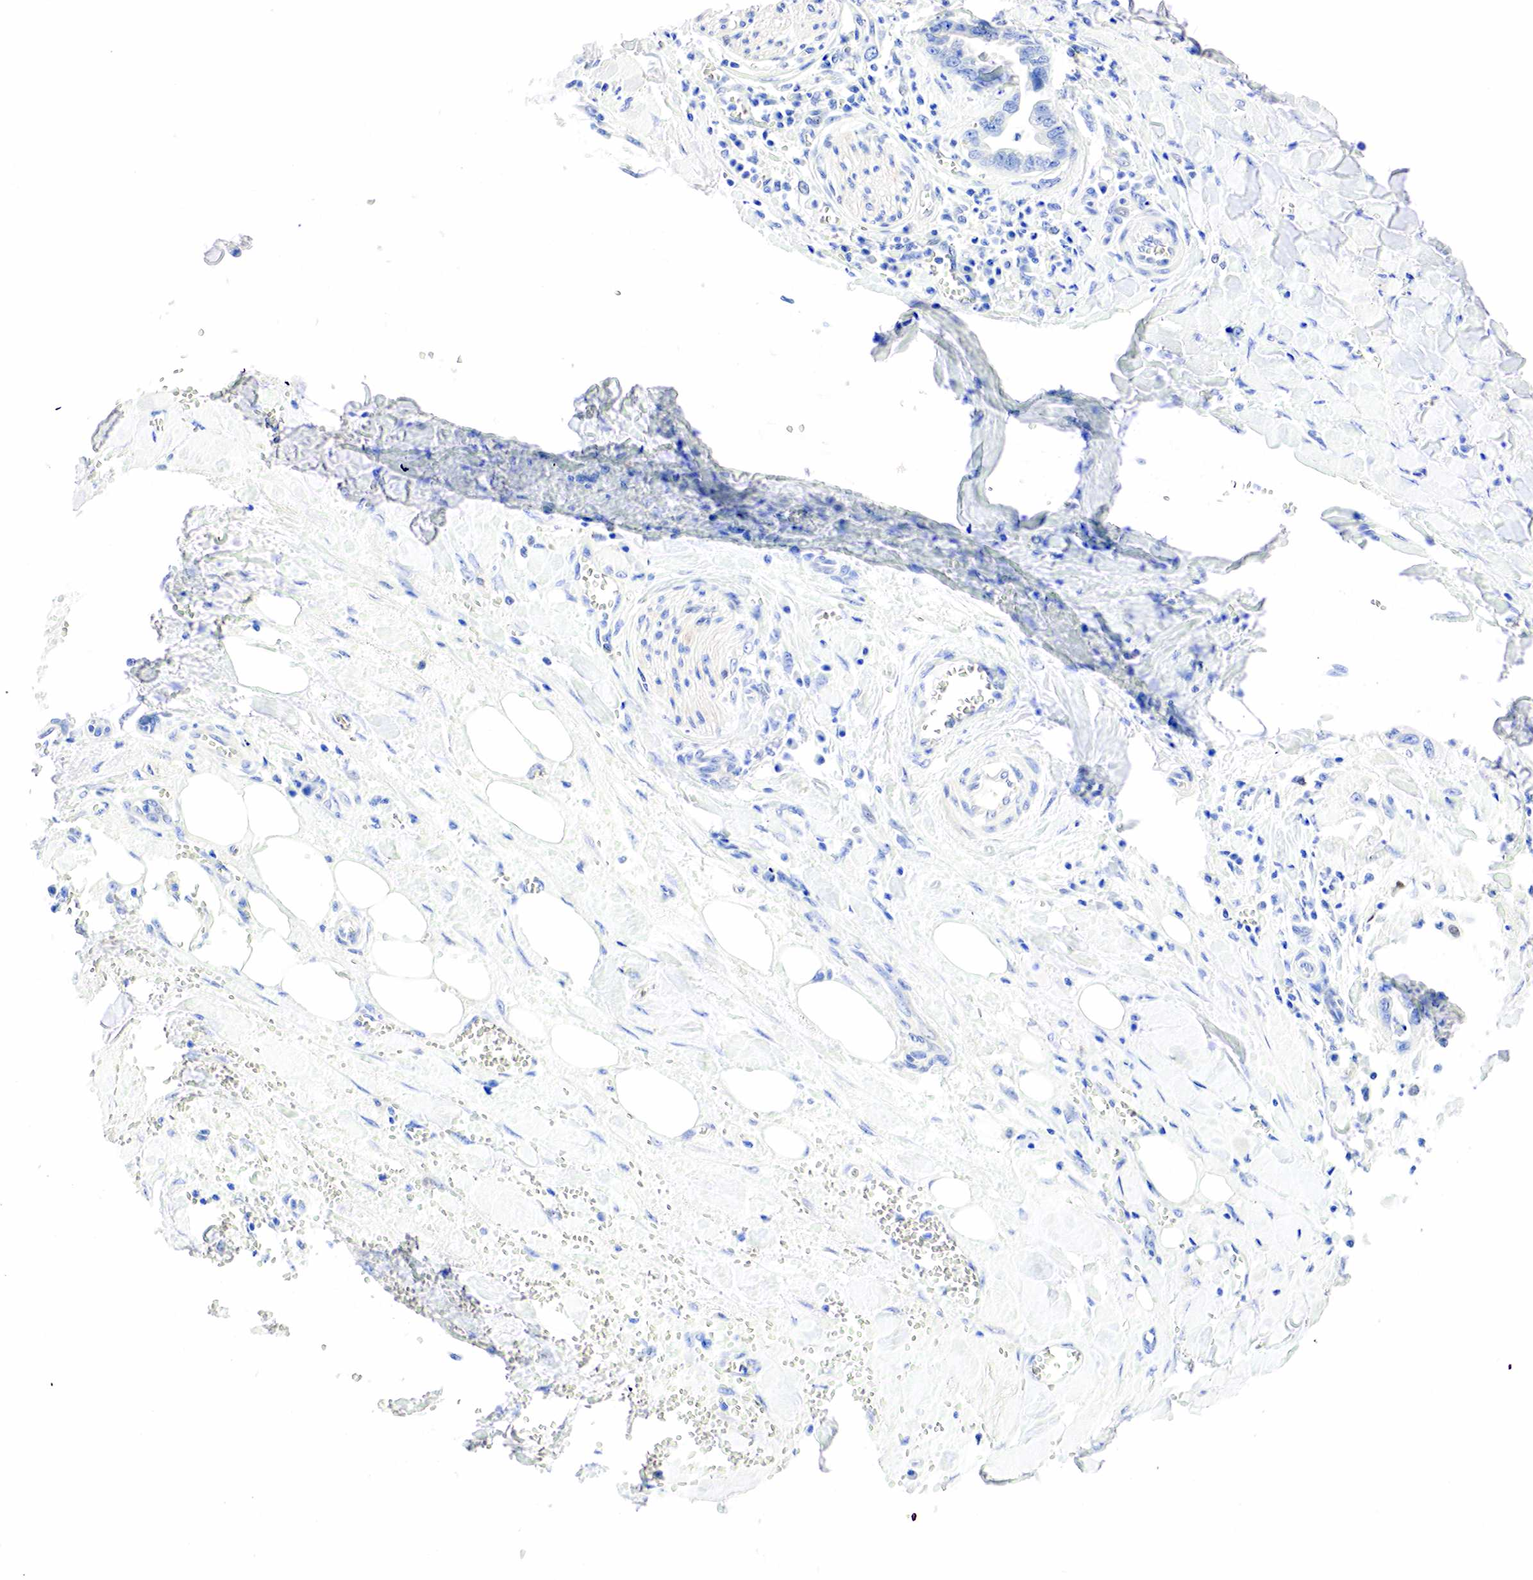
{"staining": {"intensity": "negative", "quantity": "none", "location": "none"}, "tissue": "pancreatic cancer", "cell_type": "Tumor cells", "image_type": "cancer", "snomed": [{"axis": "morphology", "description": "Adenocarcinoma, NOS"}, {"axis": "topography", "description": "Pancreas"}], "caption": "A photomicrograph of pancreatic adenocarcinoma stained for a protein reveals no brown staining in tumor cells. (DAB (3,3'-diaminobenzidine) IHC, high magnification).", "gene": "PGR", "patient": {"sex": "male", "age": 69}}